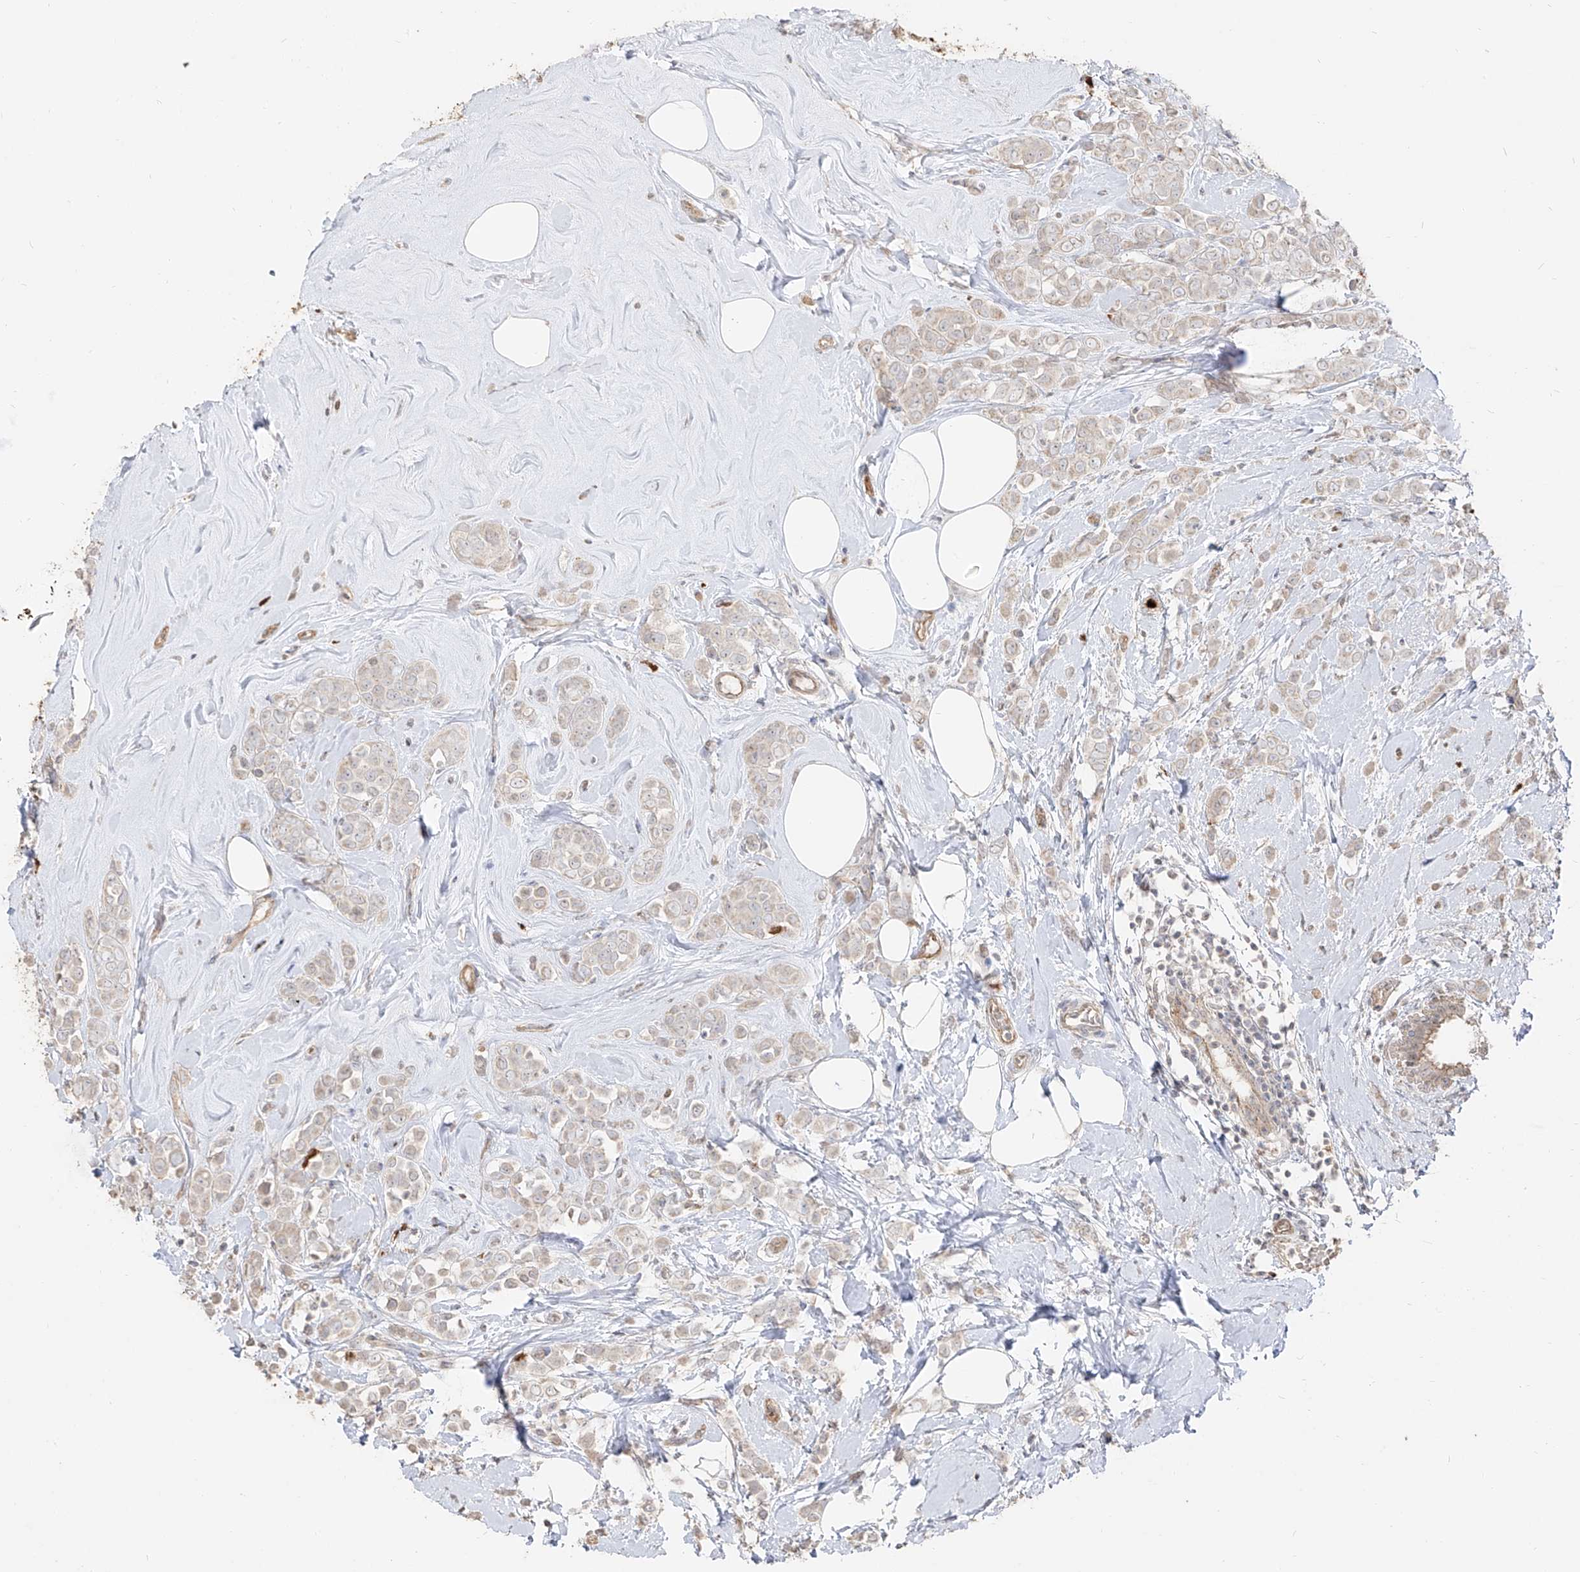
{"staining": {"intensity": "weak", "quantity": "<25%", "location": "cytoplasmic/membranous"}, "tissue": "breast cancer", "cell_type": "Tumor cells", "image_type": "cancer", "snomed": [{"axis": "morphology", "description": "Lobular carcinoma"}, {"axis": "topography", "description": "Breast"}], "caption": "IHC micrograph of human breast cancer (lobular carcinoma) stained for a protein (brown), which displays no staining in tumor cells.", "gene": "ZNF227", "patient": {"sex": "female", "age": 47}}